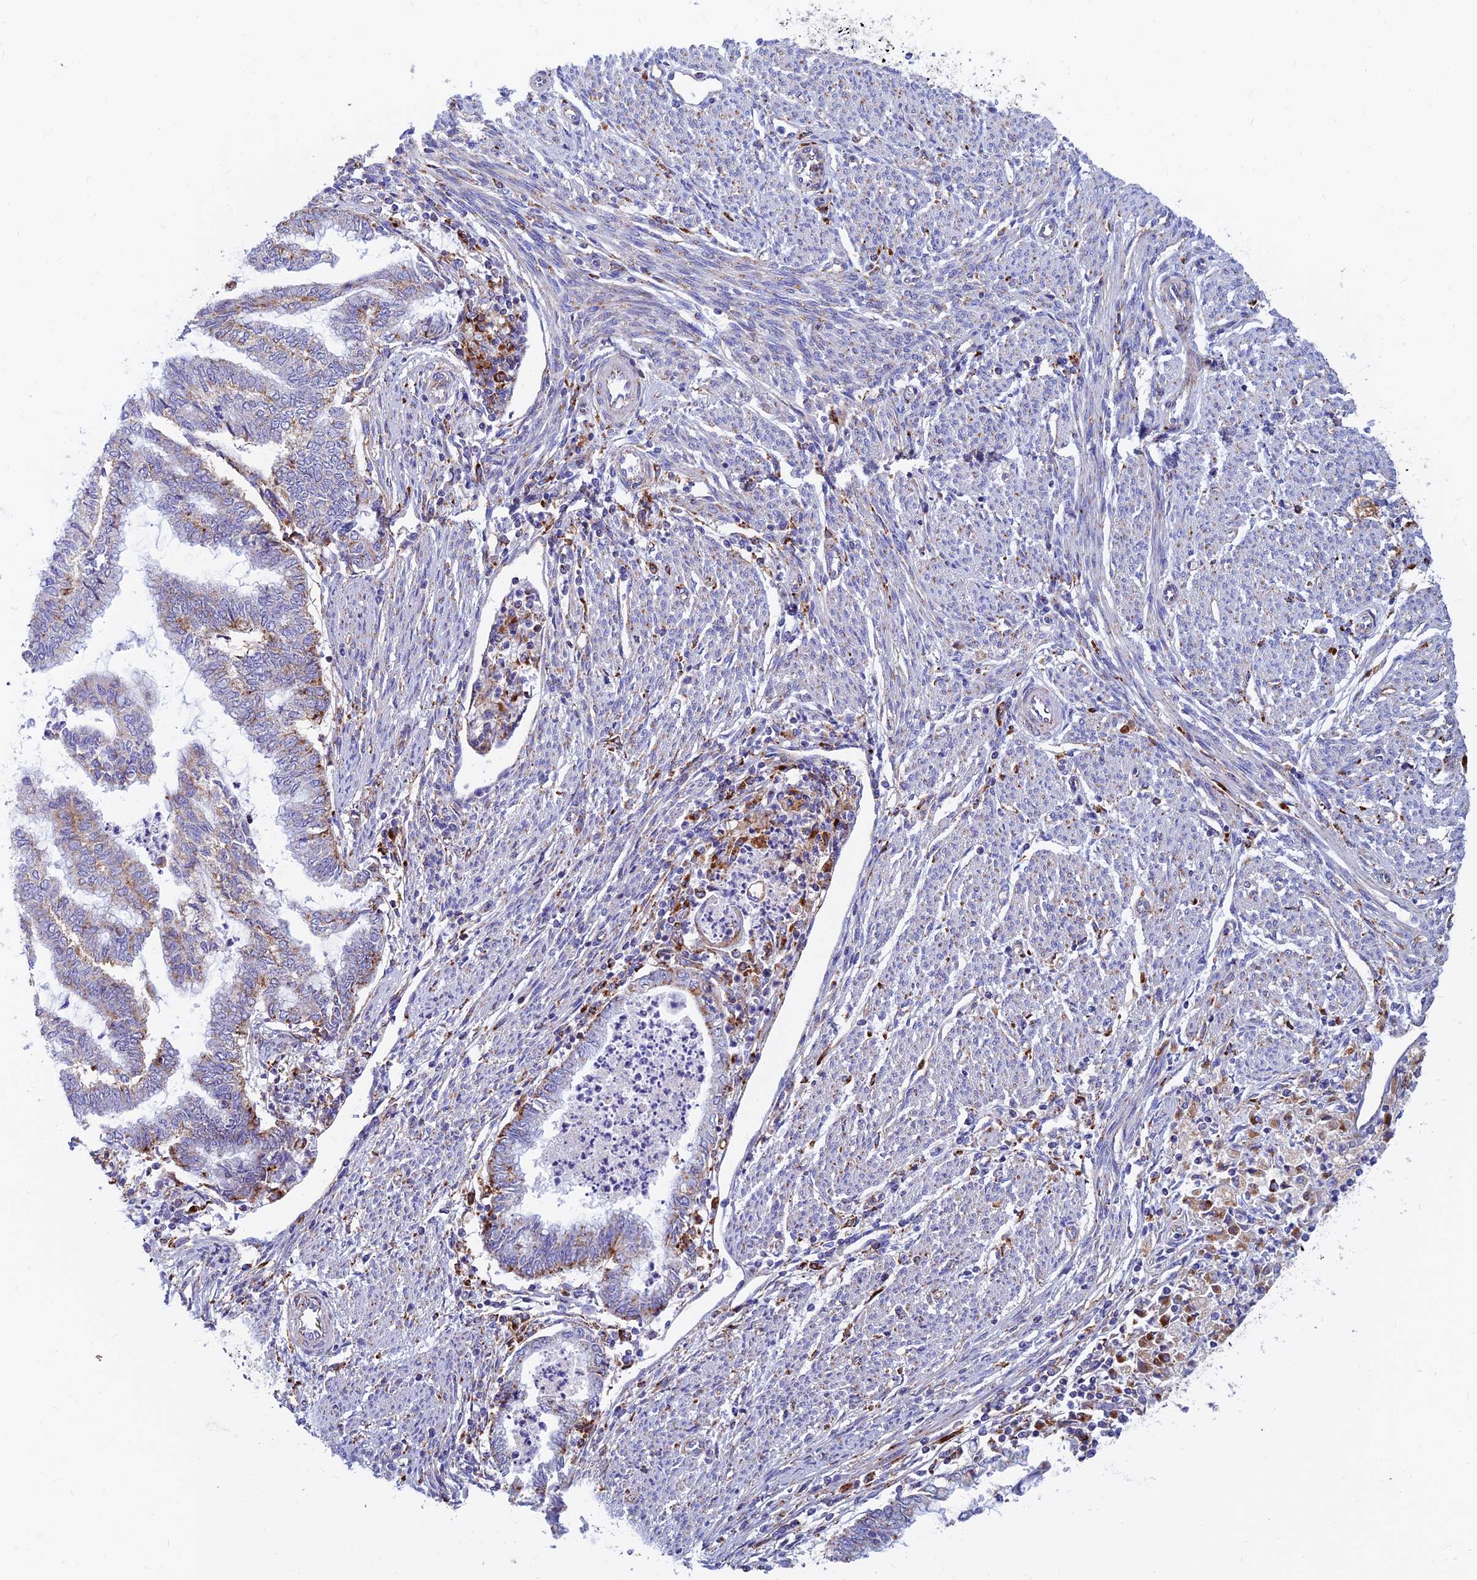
{"staining": {"intensity": "moderate", "quantity": "<25%", "location": "cytoplasmic/membranous"}, "tissue": "endometrial cancer", "cell_type": "Tumor cells", "image_type": "cancer", "snomed": [{"axis": "morphology", "description": "Adenocarcinoma, NOS"}, {"axis": "topography", "description": "Endometrium"}], "caption": "Endometrial cancer (adenocarcinoma) stained with a protein marker demonstrates moderate staining in tumor cells.", "gene": "SPNS1", "patient": {"sex": "female", "age": 79}}